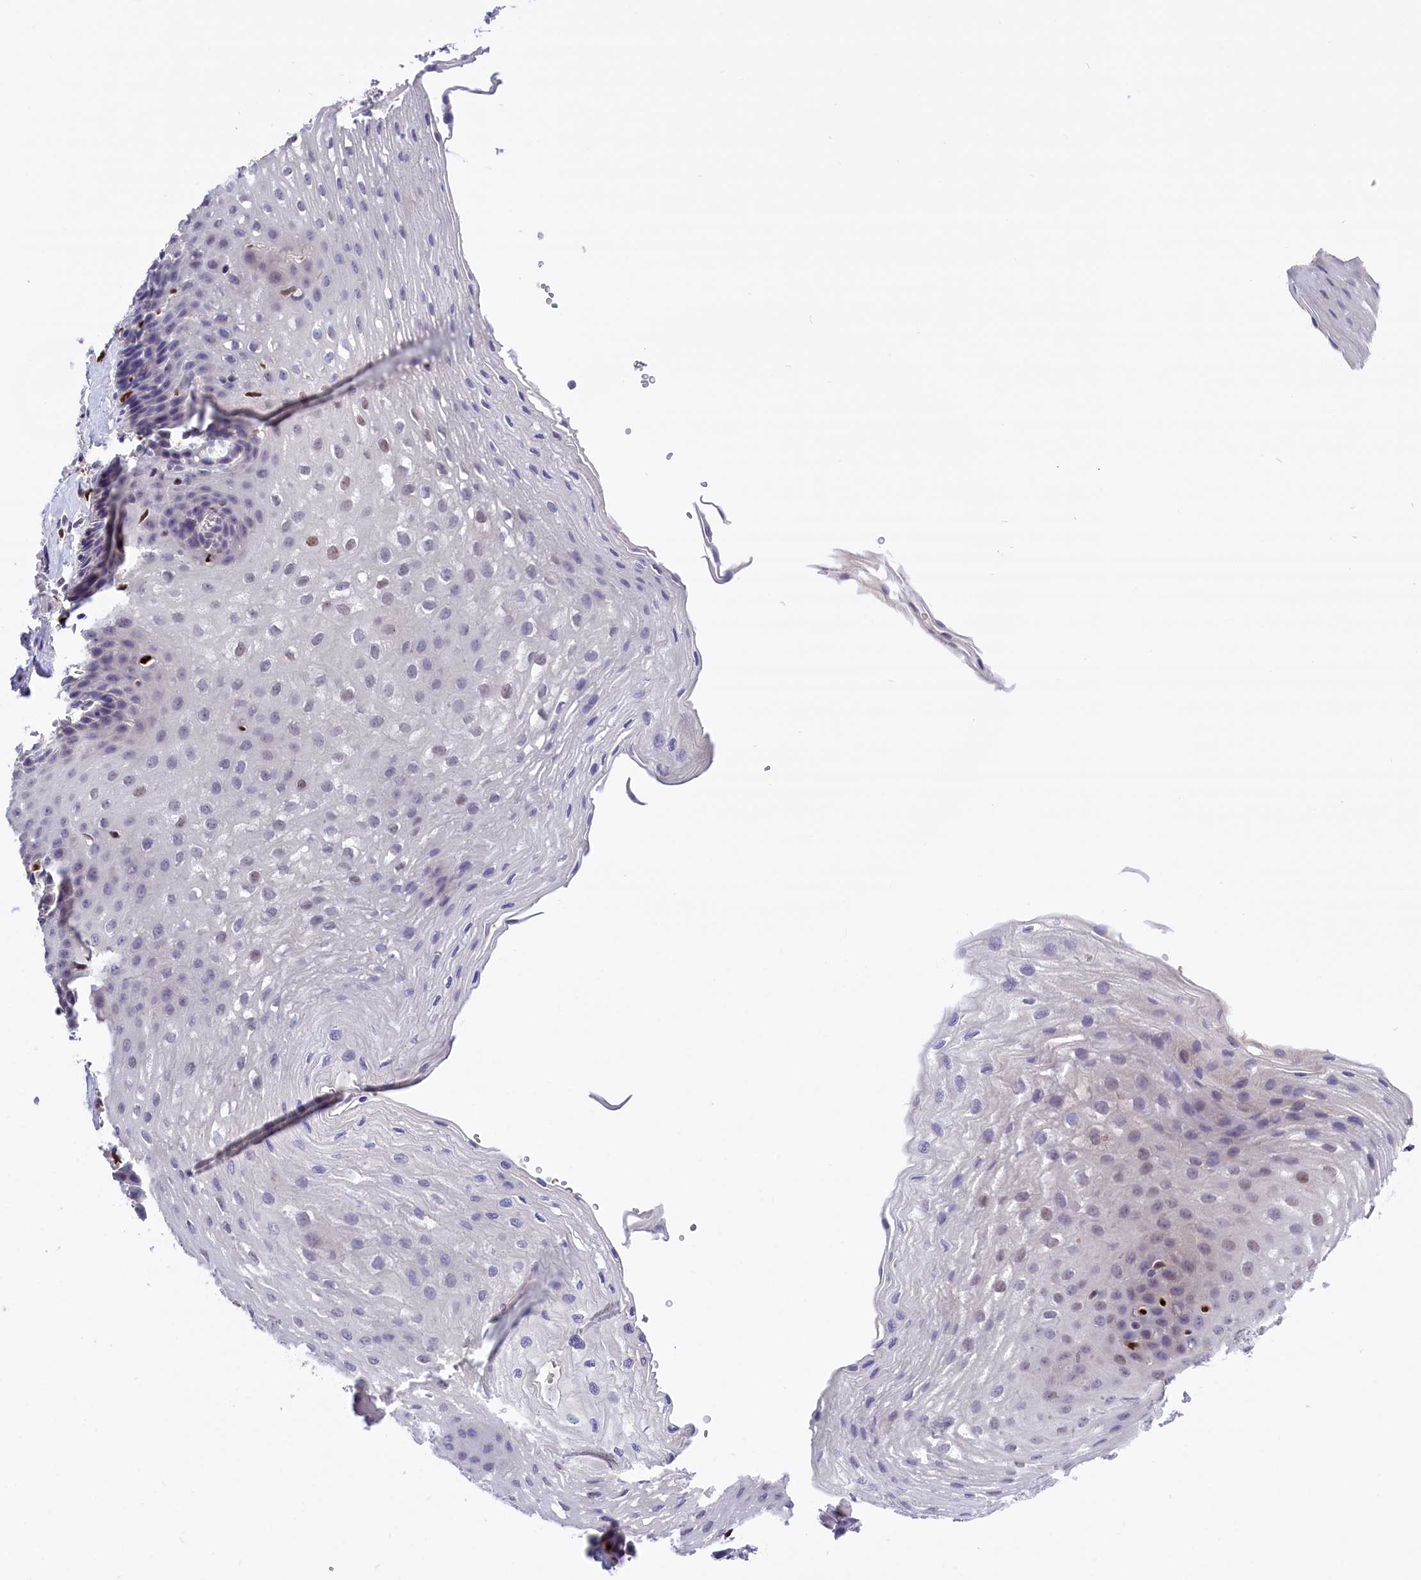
{"staining": {"intensity": "negative", "quantity": "none", "location": "none"}, "tissue": "esophagus", "cell_type": "Squamous epithelial cells", "image_type": "normal", "snomed": [{"axis": "morphology", "description": "Normal tissue, NOS"}, {"axis": "topography", "description": "Esophagus"}], "caption": "DAB (3,3'-diaminobenzidine) immunohistochemical staining of unremarkable human esophagus reveals no significant expression in squamous epithelial cells.", "gene": "BTBD9", "patient": {"sex": "female", "age": 66}}